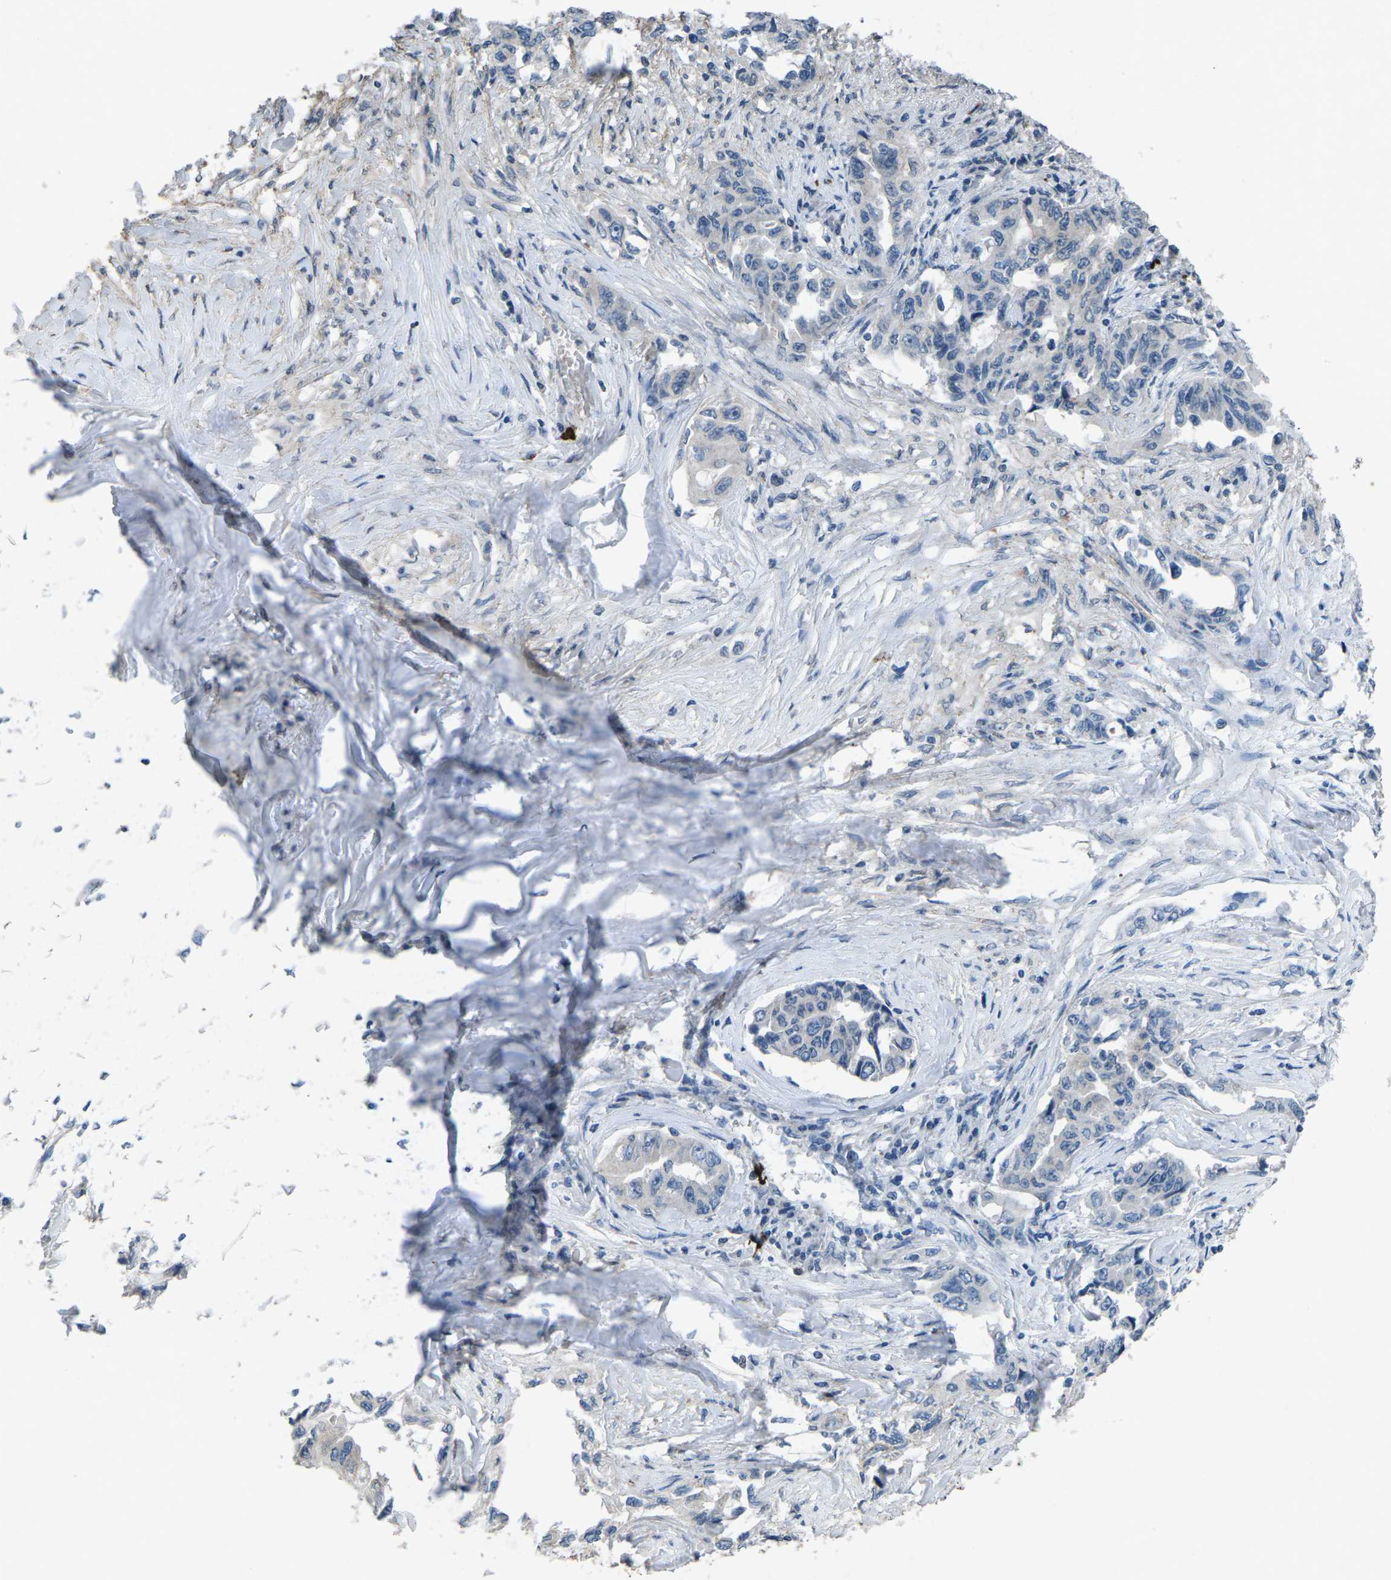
{"staining": {"intensity": "negative", "quantity": "none", "location": "none"}, "tissue": "lung cancer", "cell_type": "Tumor cells", "image_type": "cancer", "snomed": [{"axis": "morphology", "description": "Adenocarcinoma, NOS"}, {"axis": "topography", "description": "Lung"}], "caption": "Tumor cells show no significant staining in lung adenocarcinoma.", "gene": "PLG", "patient": {"sex": "female", "age": 51}}